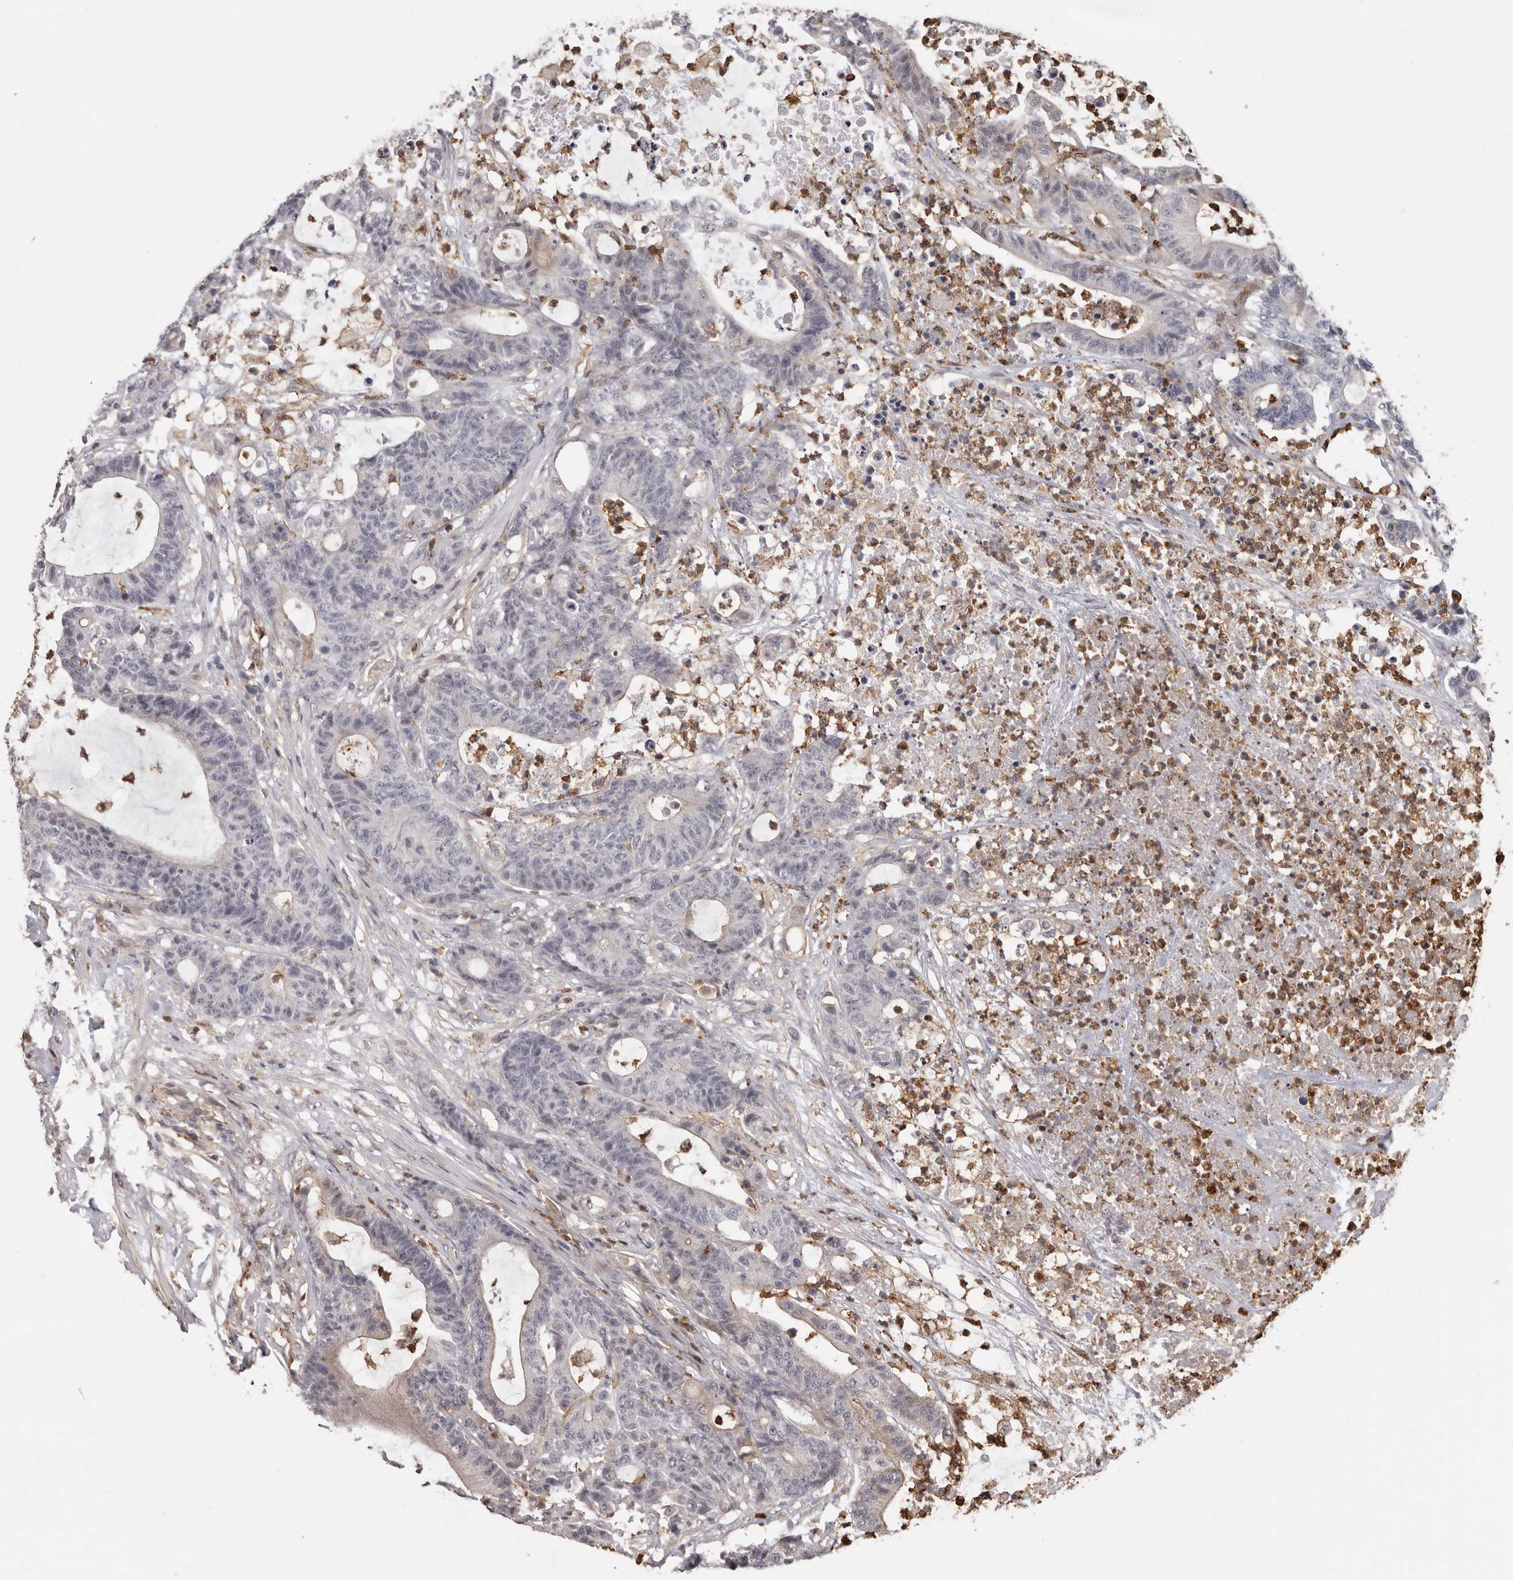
{"staining": {"intensity": "negative", "quantity": "none", "location": "none"}, "tissue": "colorectal cancer", "cell_type": "Tumor cells", "image_type": "cancer", "snomed": [{"axis": "morphology", "description": "Adenocarcinoma, NOS"}, {"axis": "topography", "description": "Colon"}], "caption": "IHC histopathology image of neoplastic tissue: colorectal adenocarcinoma stained with DAB demonstrates no significant protein staining in tumor cells. (Immunohistochemistry (ihc), brightfield microscopy, high magnification).", "gene": "PRR12", "patient": {"sex": "female", "age": 84}}